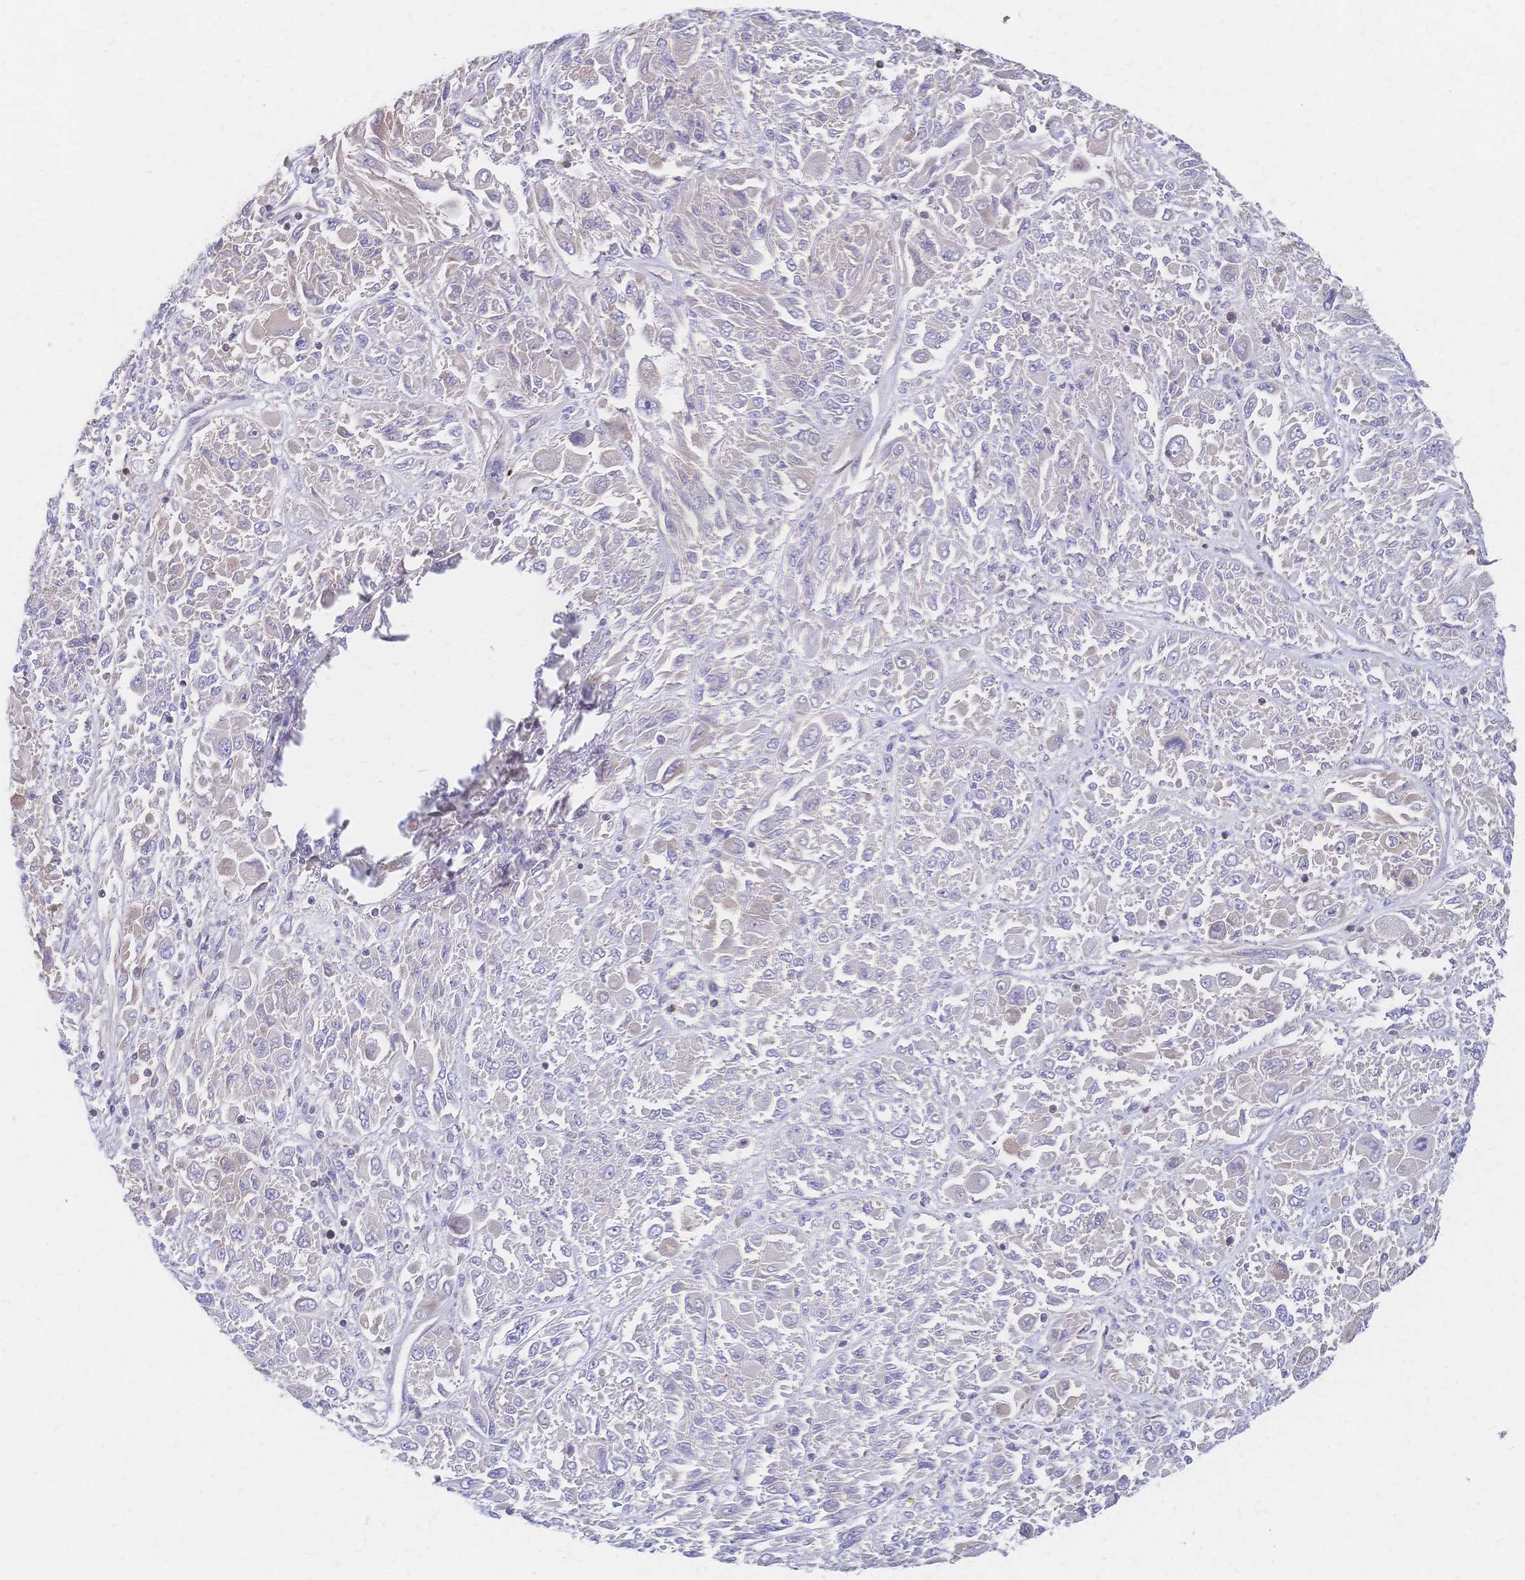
{"staining": {"intensity": "negative", "quantity": "none", "location": "none"}, "tissue": "melanoma", "cell_type": "Tumor cells", "image_type": "cancer", "snomed": [{"axis": "morphology", "description": "Malignant melanoma, NOS"}, {"axis": "topography", "description": "Skin"}], "caption": "High magnification brightfield microscopy of melanoma stained with DAB (3,3'-diaminobenzidine) (brown) and counterstained with hematoxylin (blue): tumor cells show no significant expression.", "gene": "CYB5A", "patient": {"sex": "female", "age": 91}}